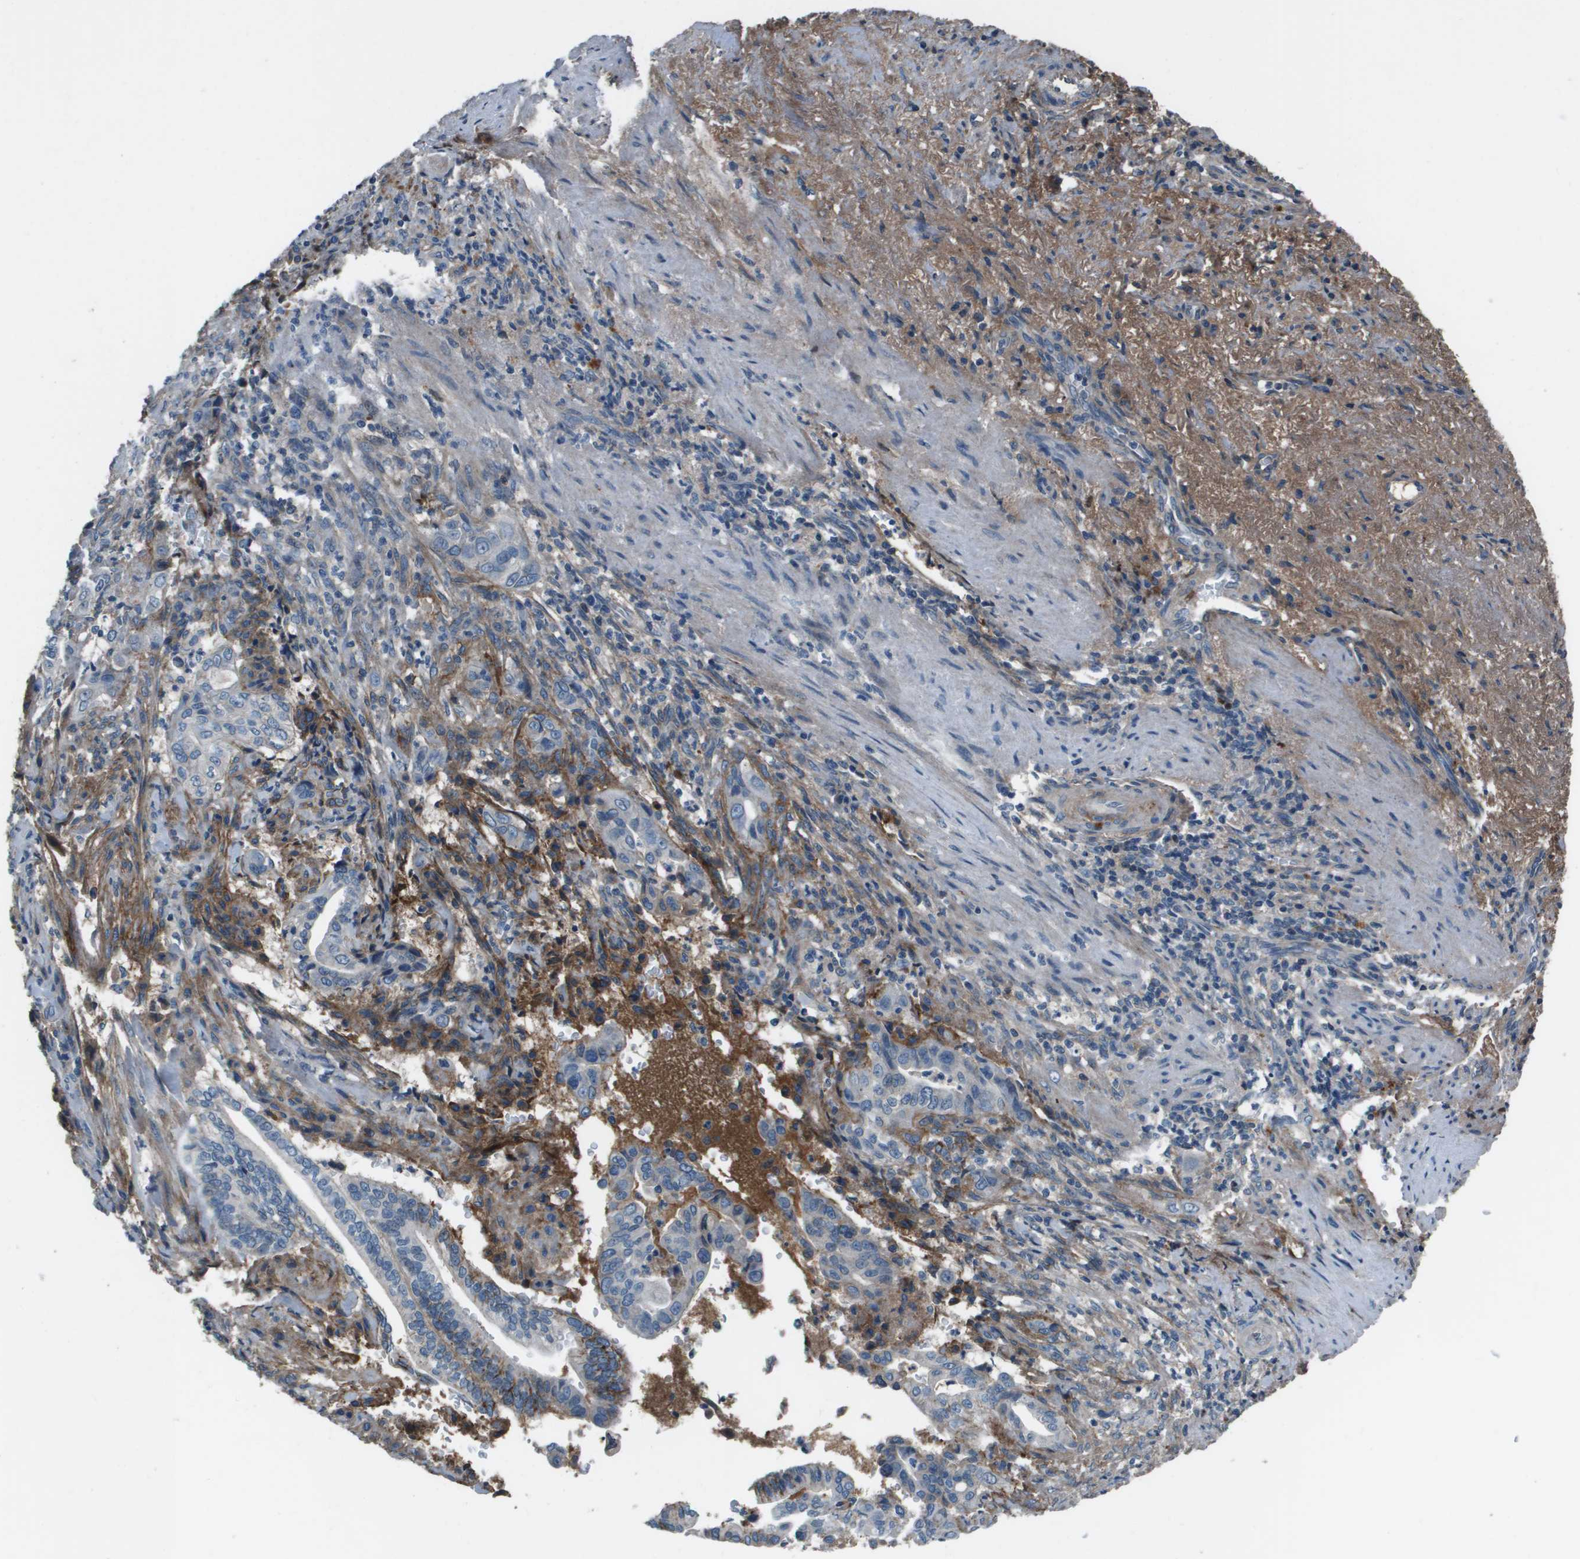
{"staining": {"intensity": "weak", "quantity": "<25%", "location": "cytoplasmic/membranous"}, "tissue": "liver cancer", "cell_type": "Tumor cells", "image_type": "cancer", "snomed": [{"axis": "morphology", "description": "Cholangiocarcinoma"}, {"axis": "topography", "description": "Liver"}], "caption": "This image is of liver cancer stained with immunohistochemistry to label a protein in brown with the nuclei are counter-stained blue. There is no expression in tumor cells.", "gene": "PCOLCE", "patient": {"sex": "female", "age": 67}}